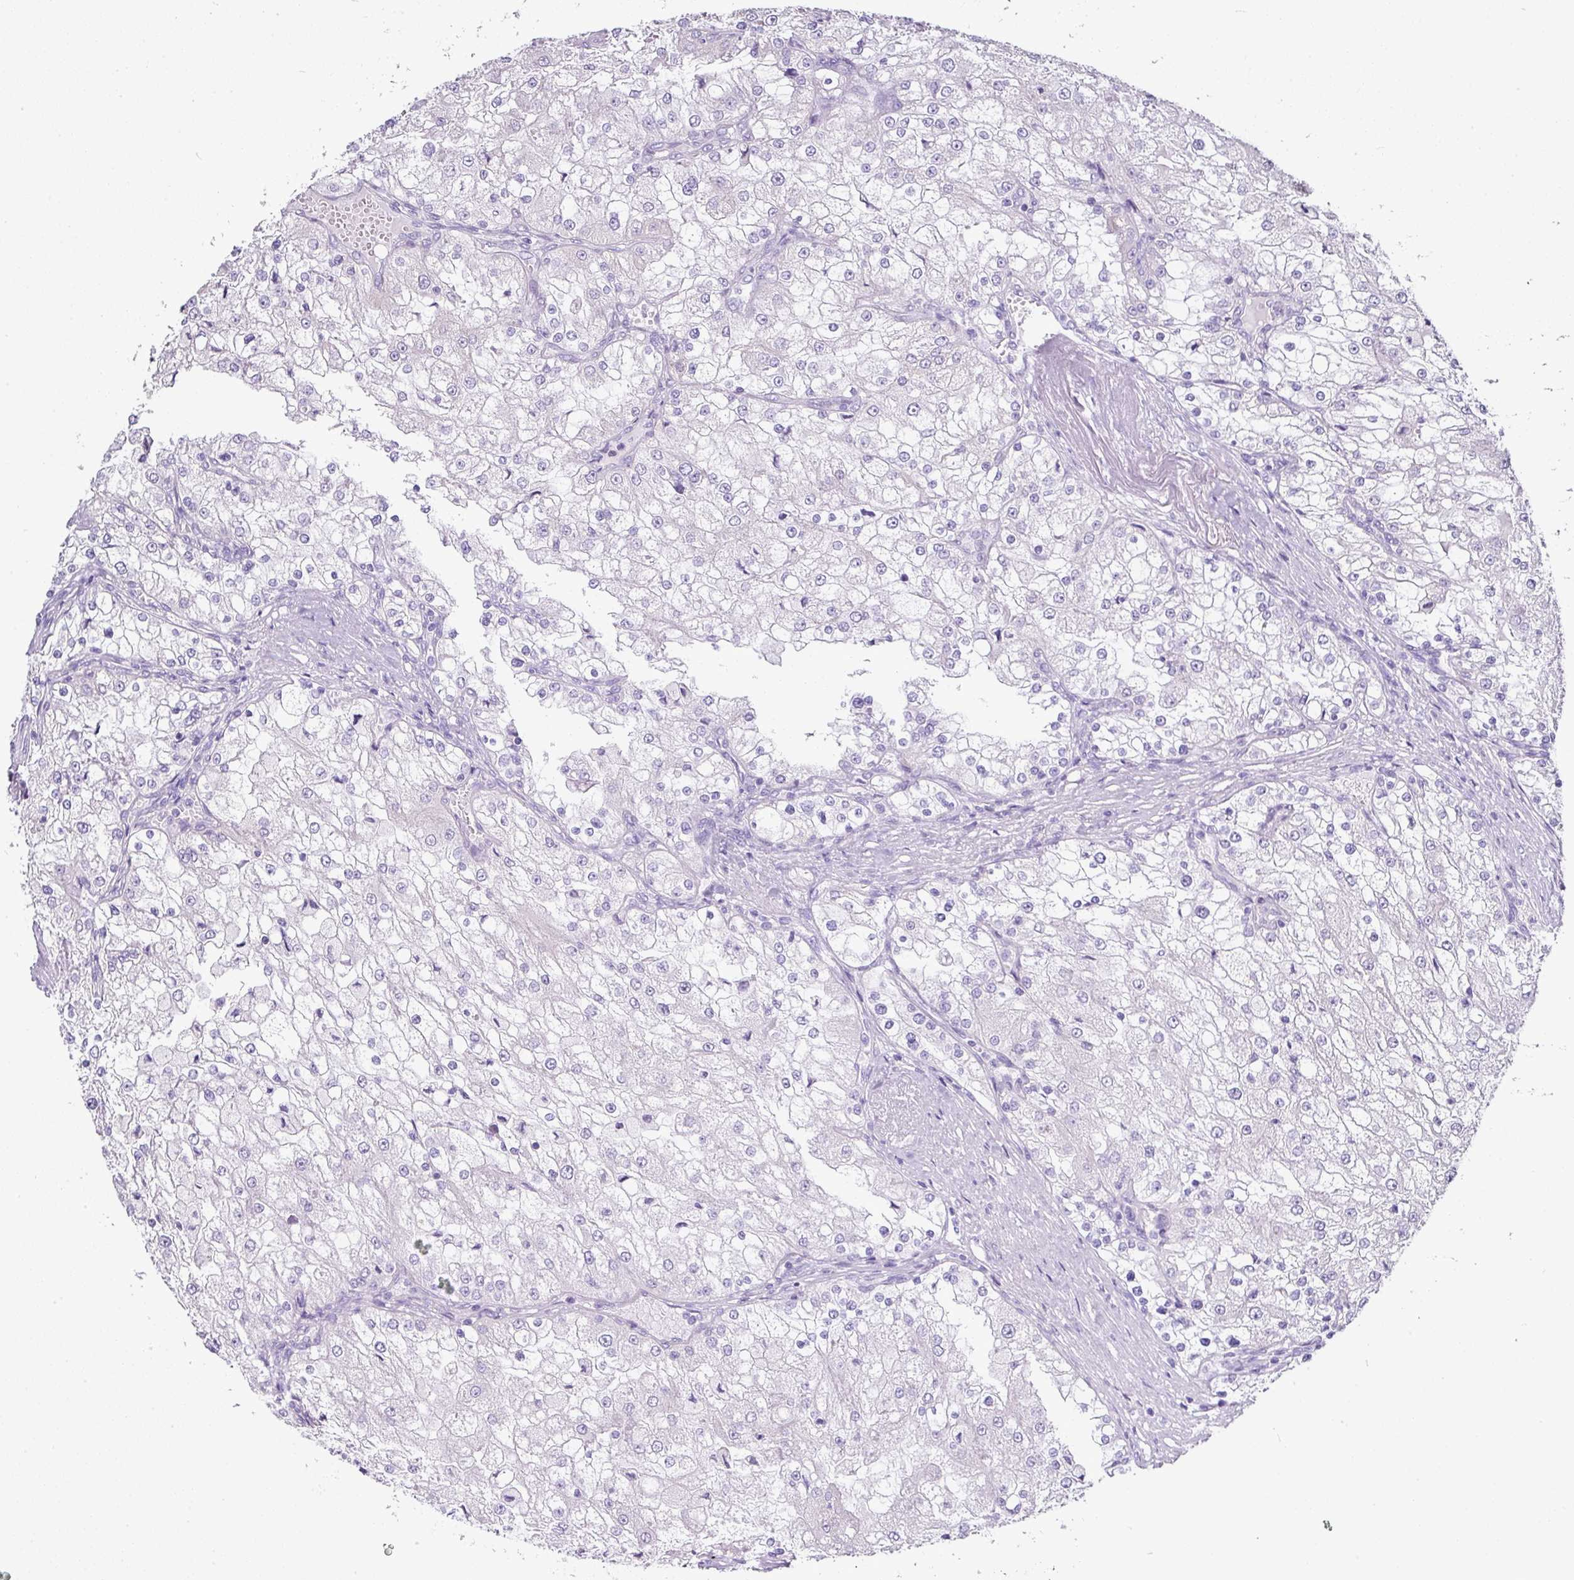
{"staining": {"intensity": "negative", "quantity": "none", "location": "none"}, "tissue": "renal cancer", "cell_type": "Tumor cells", "image_type": "cancer", "snomed": [{"axis": "morphology", "description": "Adenocarcinoma, NOS"}, {"axis": "topography", "description": "Kidney"}], "caption": "Micrograph shows no protein staining in tumor cells of renal cancer tissue.", "gene": "BCL11A", "patient": {"sex": "female", "age": 74}}